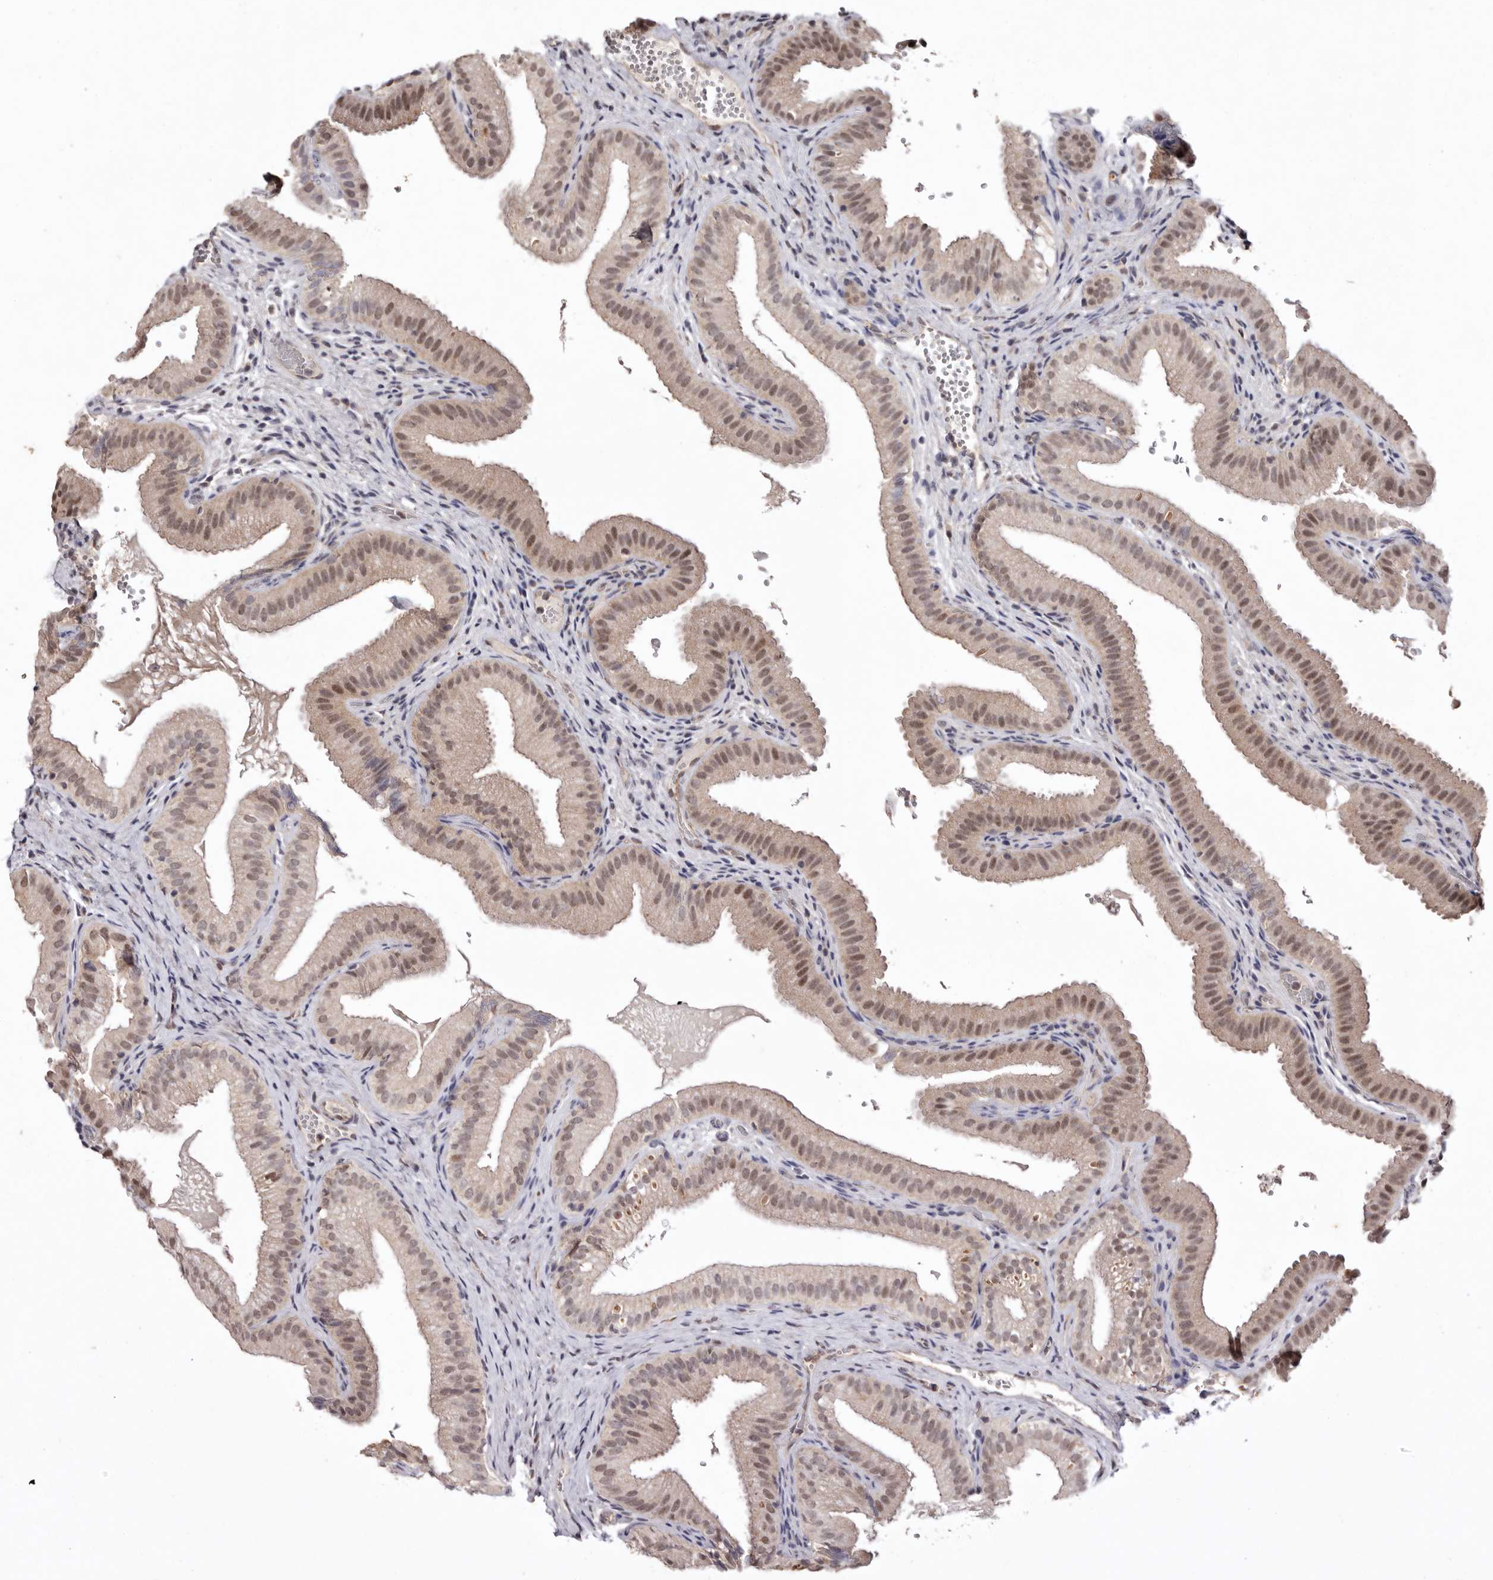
{"staining": {"intensity": "strong", "quantity": "25%-75%", "location": "cytoplasmic/membranous,nuclear"}, "tissue": "gallbladder", "cell_type": "Glandular cells", "image_type": "normal", "snomed": [{"axis": "morphology", "description": "Normal tissue, NOS"}, {"axis": "topography", "description": "Gallbladder"}], "caption": "Immunohistochemistry (IHC) of unremarkable human gallbladder reveals high levels of strong cytoplasmic/membranous,nuclear positivity in about 25%-75% of glandular cells.", "gene": "NOTCH1", "patient": {"sex": "female", "age": 30}}